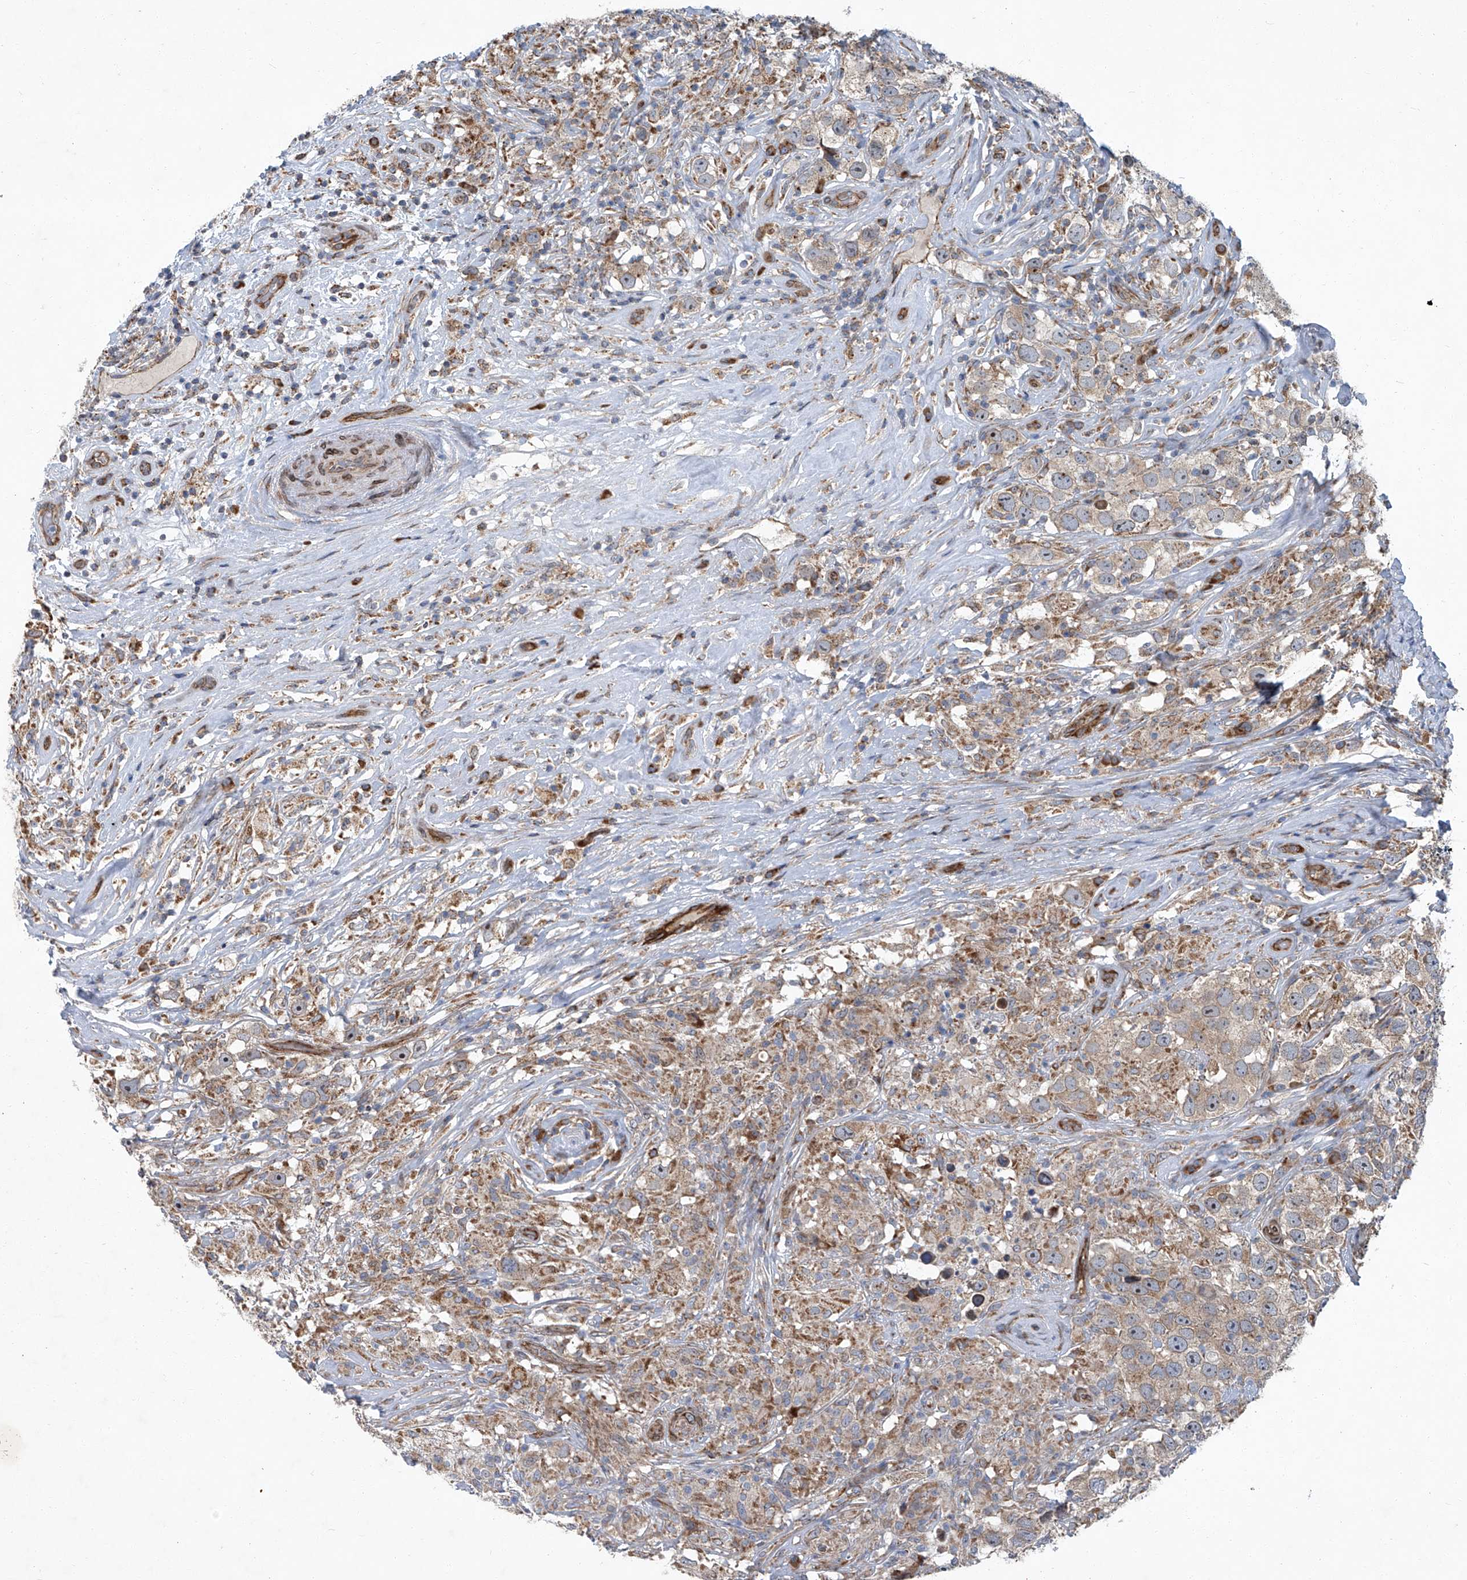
{"staining": {"intensity": "weak", "quantity": ">75%", "location": "cytoplasmic/membranous"}, "tissue": "testis cancer", "cell_type": "Tumor cells", "image_type": "cancer", "snomed": [{"axis": "morphology", "description": "Seminoma, NOS"}, {"axis": "topography", "description": "Testis"}], "caption": "Seminoma (testis) stained with a brown dye displays weak cytoplasmic/membranous positive expression in about >75% of tumor cells.", "gene": "GPR132", "patient": {"sex": "male", "age": 49}}